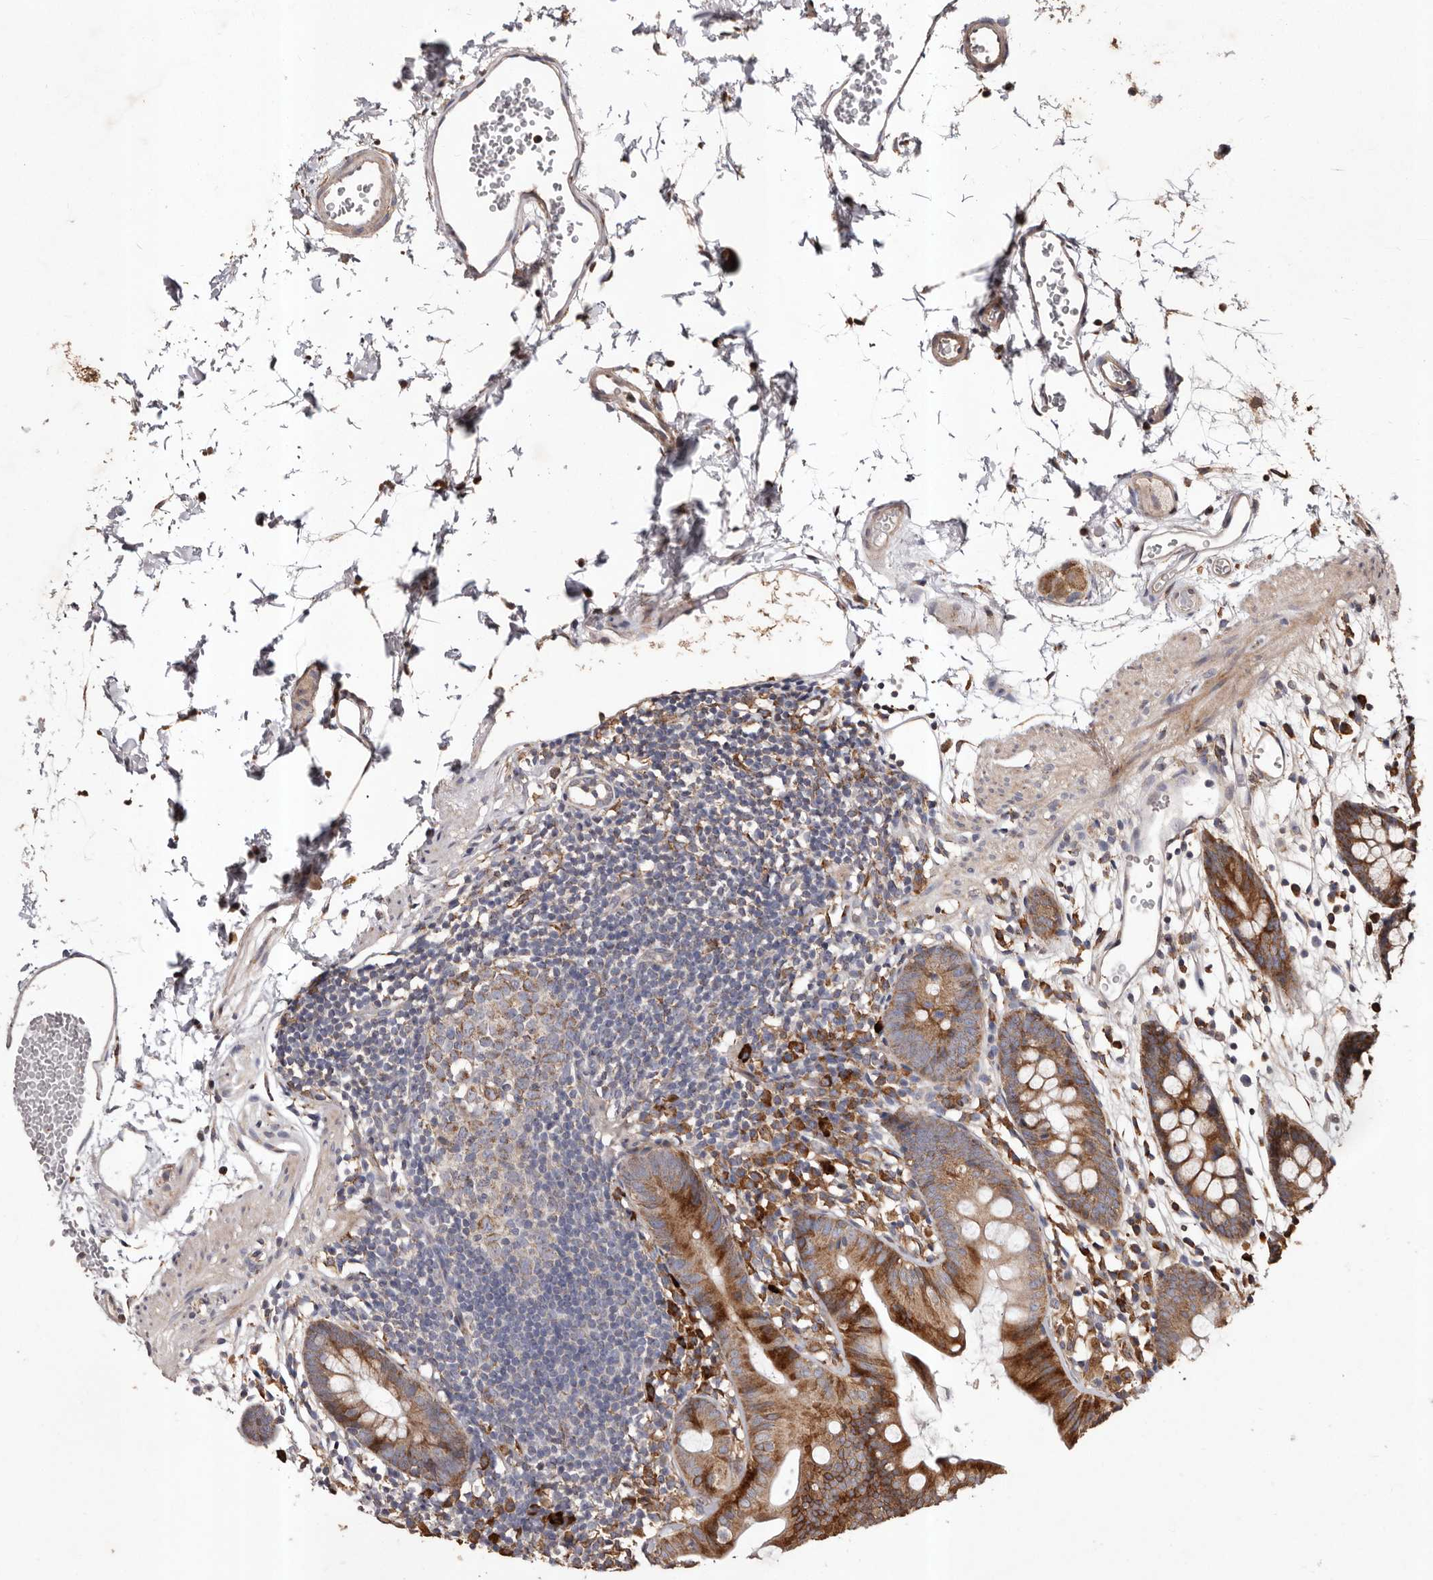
{"staining": {"intensity": "weak", "quantity": ">75%", "location": "cytoplasmic/membranous"}, "tissue": "colon", "cell_type": "Endothelial cells", "image_type": "normal", "snomed": [{"axis": "morphology", "description": "Normal tissue, NOS"}, {"axis": "topography", "description": "Colon"}], "caption": "Protein staining exhibits weak cytoplasmic/membranous positivity in approximately >75% of endothelial cells in benign colon. The staining was performed using DAB to visualize the protein expression in brown, while the nuclei were stained in blue with hematoxylin (Magnification: 20x).", "gene": "STEAP2", "patient": {"sex": "male", "age": 56}}